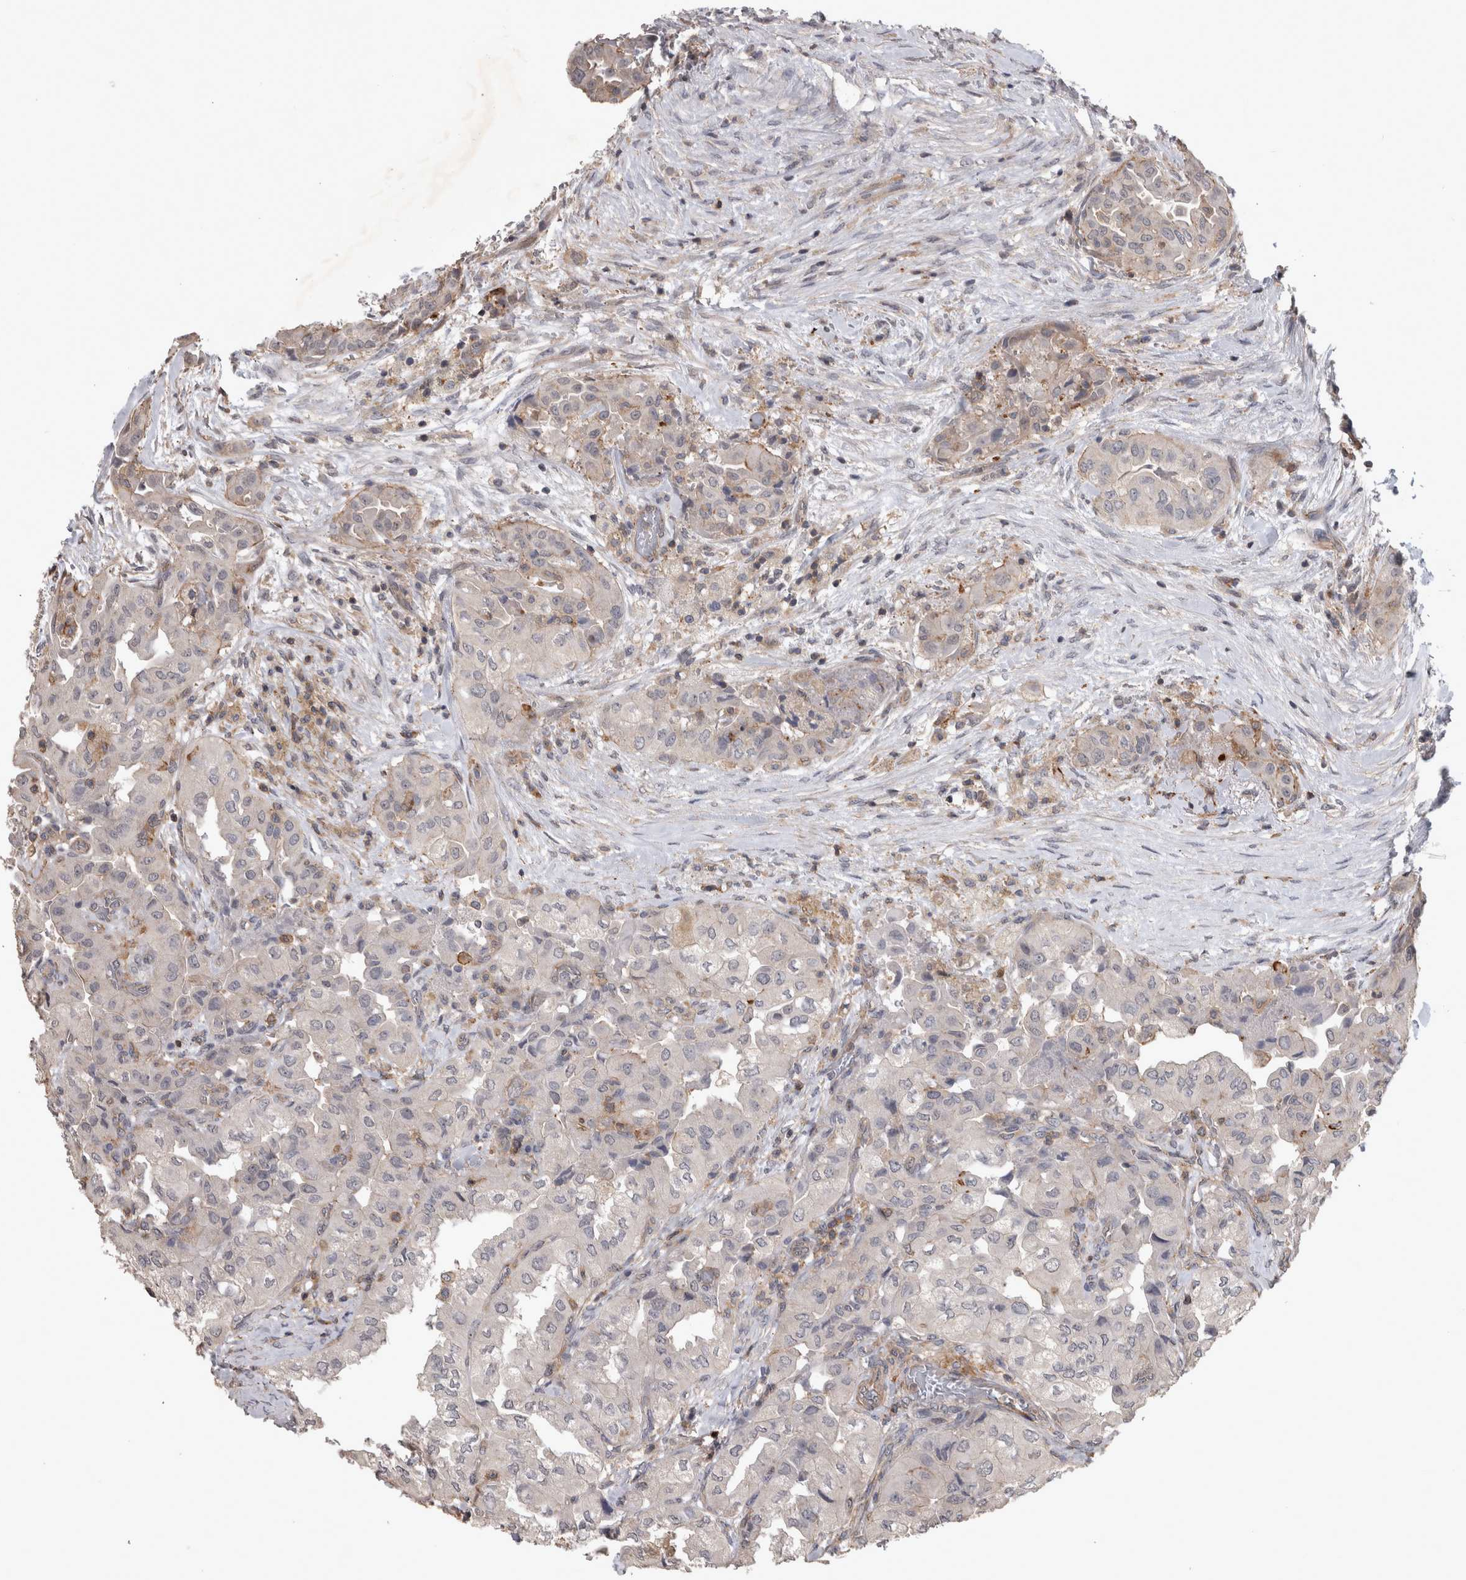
{"staining": {"intensity": "negative", "quantity": "none", "location": "none"}, "tissue": "thyroid cancer", "cell_type": "Tumor cells", "image_type": "cancer", "snomed": [{"axis": "morphology", "description": "Papillary adenocarcinoma, NOS"}, {"axis": "topography", "description": "Thyroid gland"}], "caption": "Thyroid cancer (papillary adenocarcinoma) was stained to show a protein in brown. There is no significant staining in tumor cells.", "gene": "SPATA48", "patient": {"sex": "female", "age": 59}}